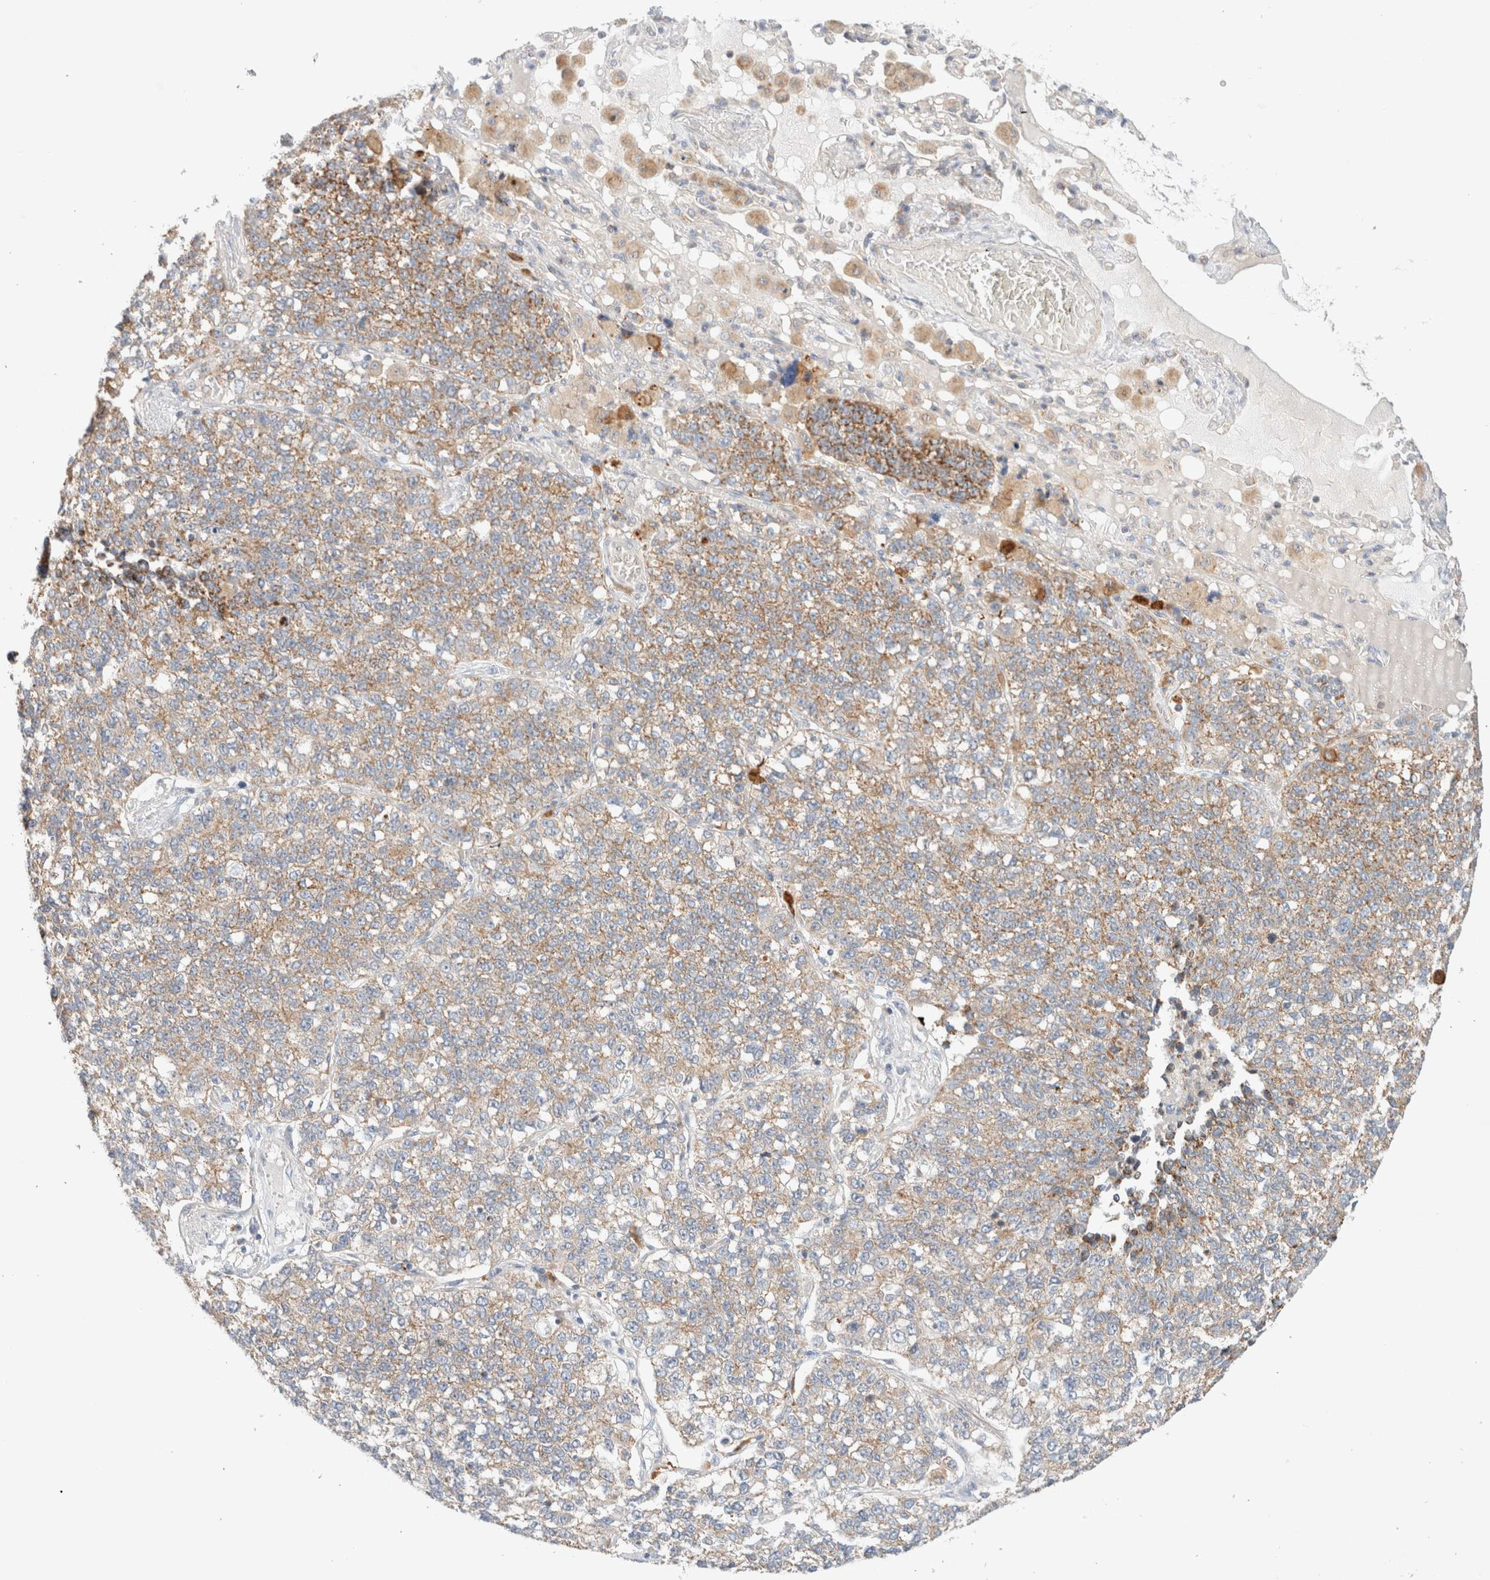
{"staining": {"intensity": "weak", "quantity": ">75%", "location": "cytoplasmic/membranous"}, "tissue": "lung cancer", "cell_type": "Tumor cells", "image_type": "cancer", "snomed": [{"axis": "morphology", "description": "Adenocarcinoma, NOS"}, {"axis": "topography", "description": "Lung"}], "caption": "Adenocarcinoma (lung) stained with DAB (3,3'-diaminobenzidine) IHC demonstrates low levels of weak cytoplasmic/membranous staining in approximately >75% of tumor cells.", "gene": "MRM3", "patient": {"sex": "male", "age": 49}}